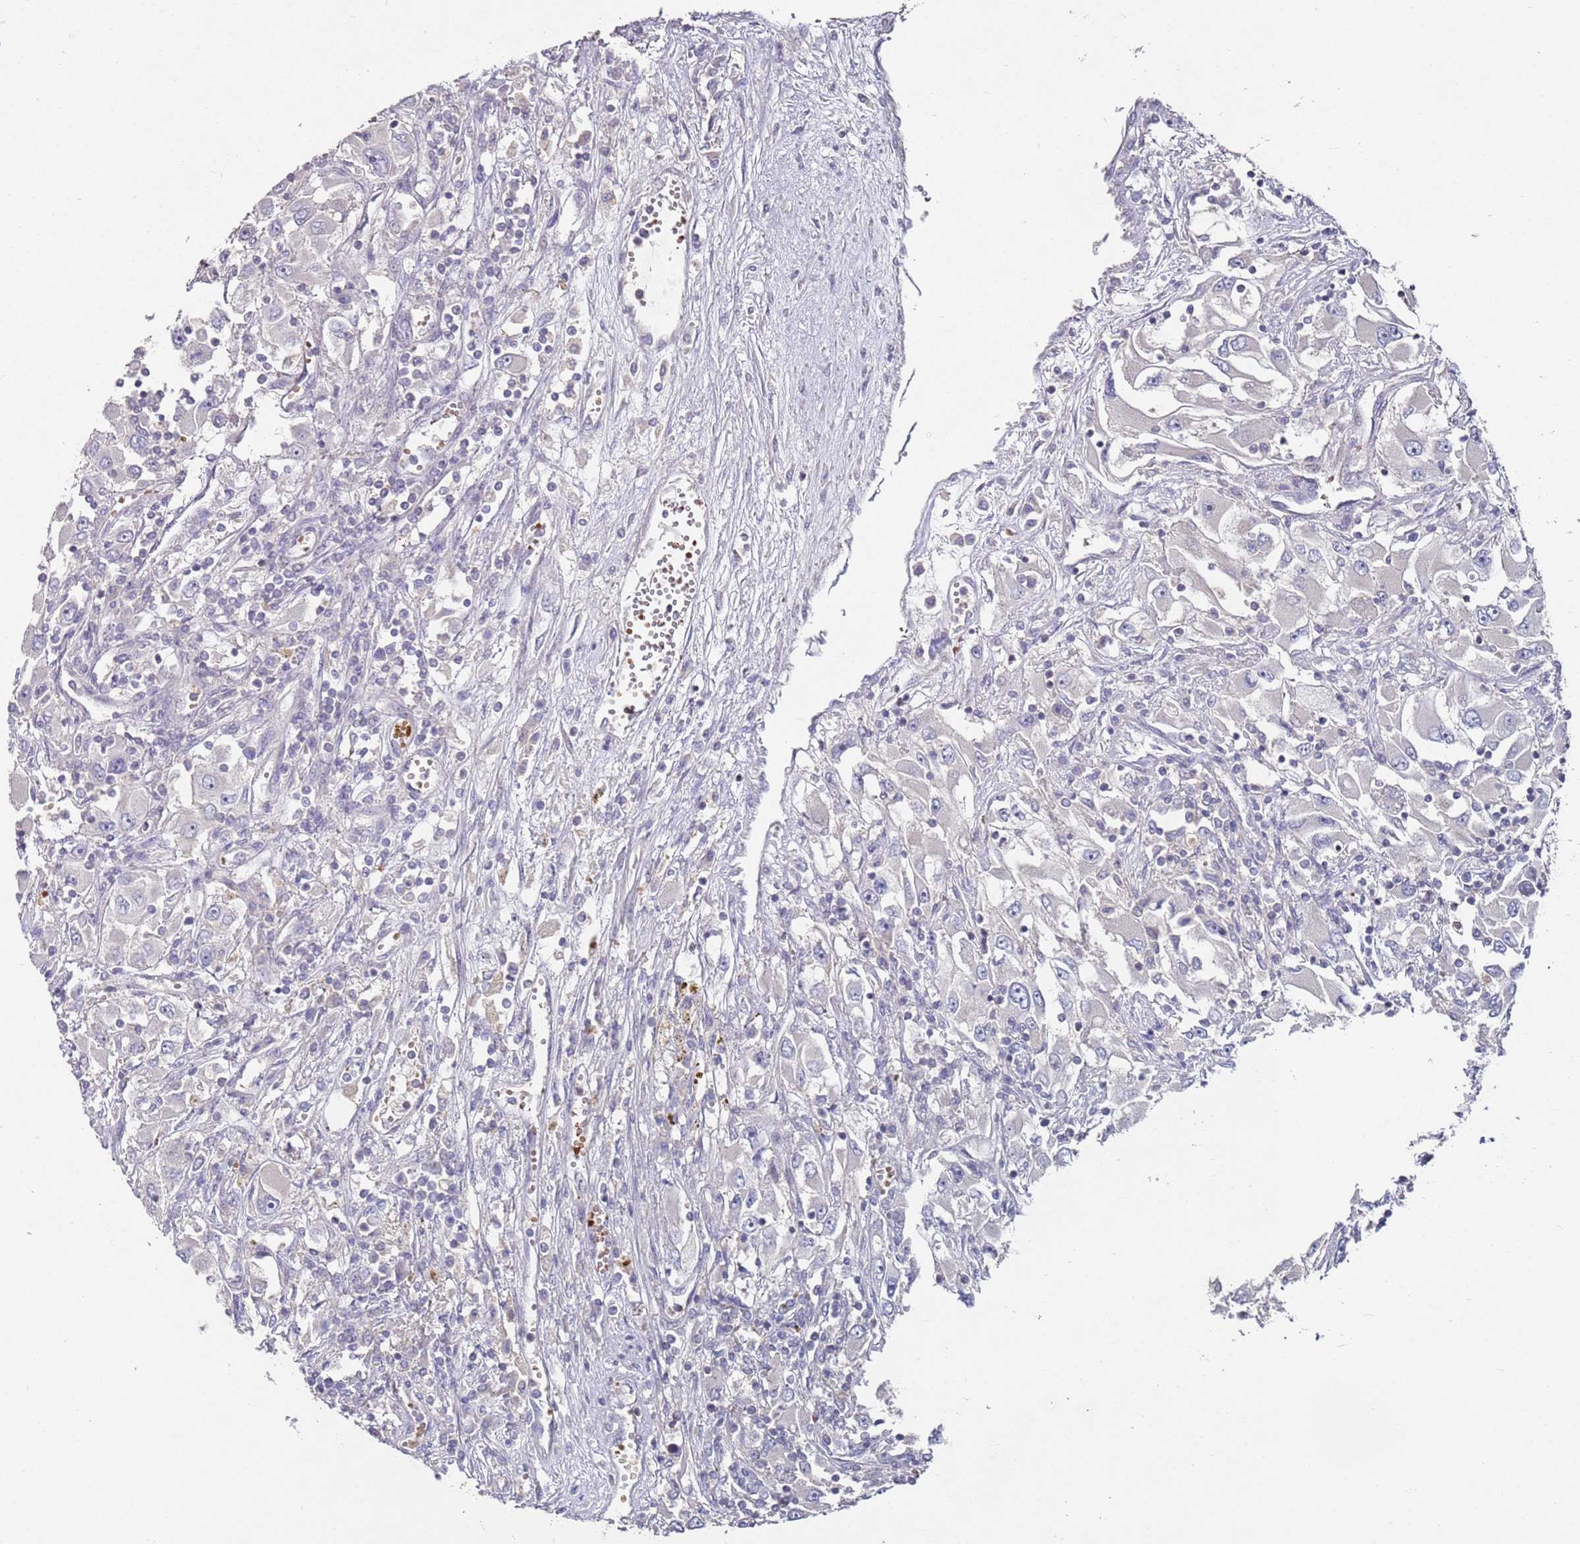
{"staining": {"intensity": "negative", "quantity": "none", "location": "none"}, "tissue": "renal cancer", "cell_type": "Tumor cells", "image_type": "cancer", "snomed": [{"axis": "morphology", "description": "Adenocarcinoma, NOS"}, {"axis": "topography", "description": "Kidney"}], "caption": "The IHC photomicrograph has no significant expression in tumor cells of renal adenocarcinoma tissue.", "gene": "LACC1", "patient": {"sex": "female", "age": 52}}